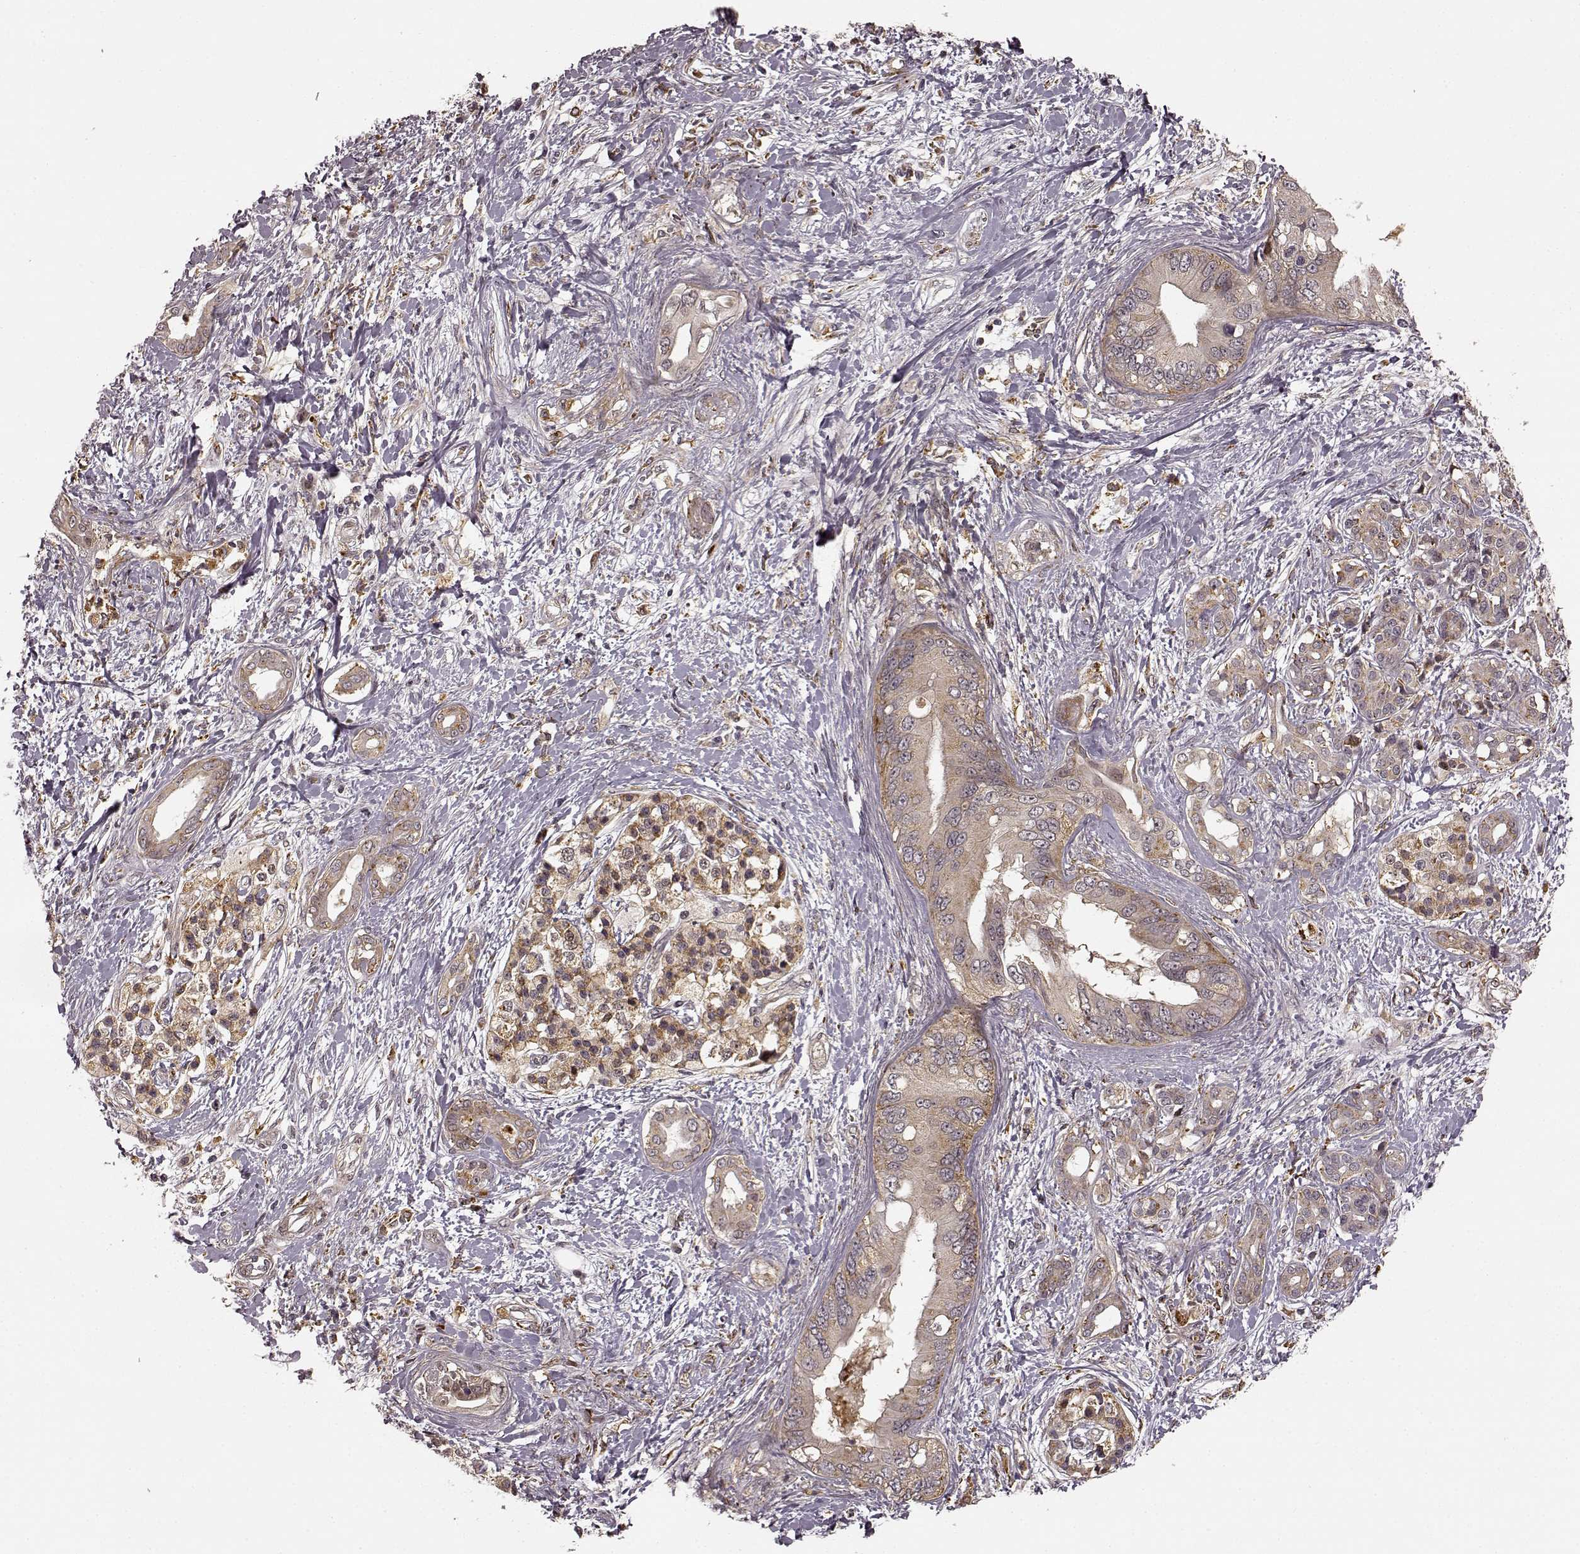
{"staining": {"intensity": "moderate", "quantity": "<25%", "location": "cytoplasmic/membranous"}, "tissue": "pancreatic cancer", "cell_type": "Tumor cells", "image_type": "cancer", "snomed": [{"axis": "morphology", "description": "Adenocarcinoma, NOS"}, {"axis": "topography", "description": "Pancreas"}], "caption": "Moderate cytoplasmic/membranous protein expression is appreciated in approximately <25% of tumor cells in pancreatic cancer.", "gene": "SLC12A9", "patient": {"sex": "female", "age": 56}}